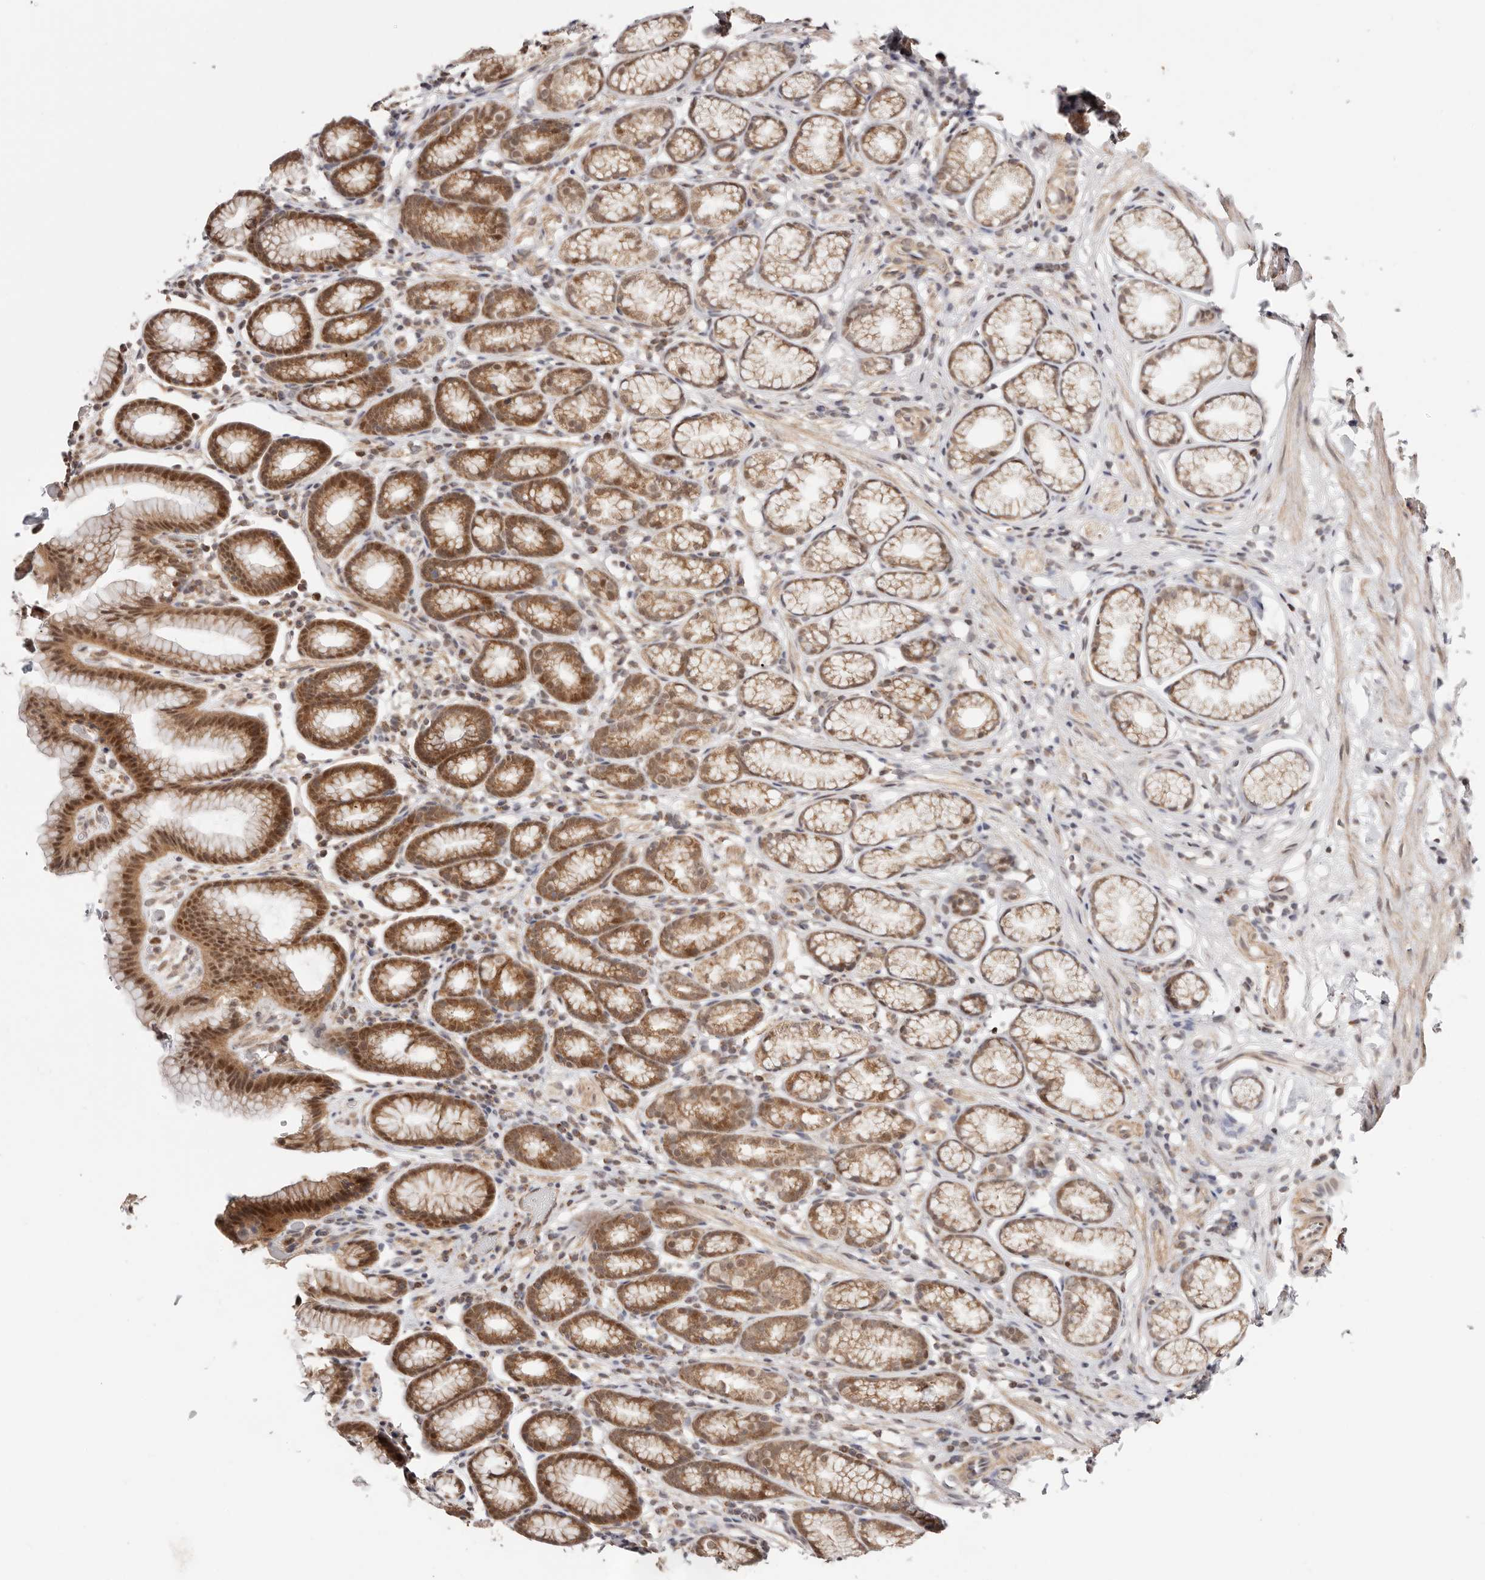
{"staining": {"intensity": "moderate", "quantity": ">75%", "location": "cytoplasmic/membranous,nuclear"}, "tissue": "stomach", "cell_type": "Glandular cells", "image_type": "normal", "snomed": [{"axis": "morphology", "description": "Normal tissue, NOS"}, {"axis": "topography", "description": "Stomach"}], "caption": "The micrograph exhibits immunohistochemical staining of normal stomach. There is moderate cytoplasmic/membranous,nuclear staining is appreciated in approximately >75% of glandular cells.", "gene": "CTNNBL1", "patient": {"sex": "male", "age": 42}}